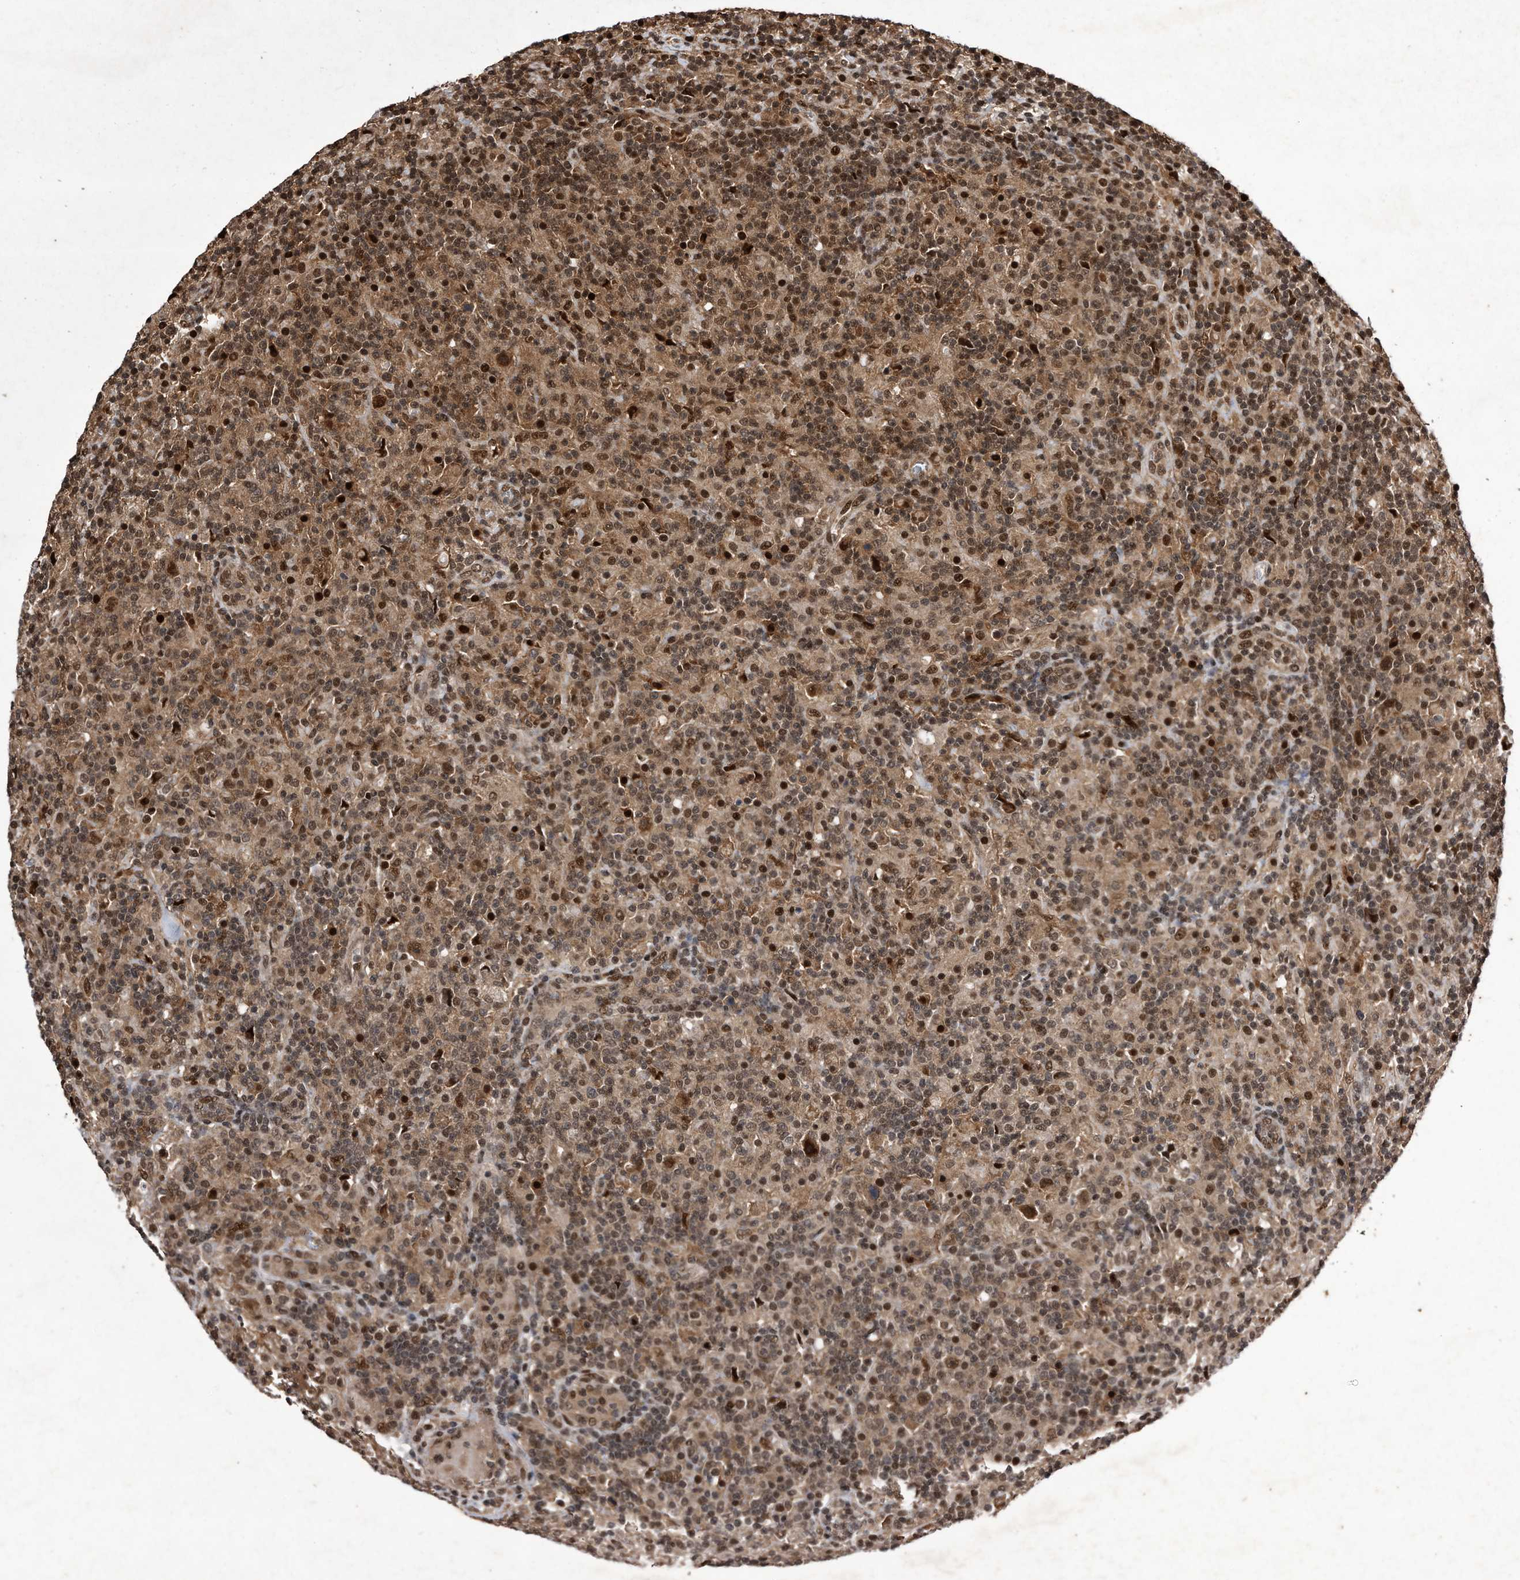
{"staining": {"intensity": "strong", "quantity": ">75%", "location": "cytoplasmic/membranous,nuclear"}, "tissue": "lymphoma", "cell_type": "Tumor cells", "image_type": "cancer", "snomed": [{"axis": "morphology", "description": "Hodgkin's disease, NOS"}, {"axis": "topography", "description": "Lymph node"}], "caption": "IHC staining of Hodgkin's disease, which exhibits high levels of strong cytoplasmic/membranous and nuclear expression in about >75% of tumor cells indicating strong cytoplasmic/membranous and nuclear protein staining. The staining was performed using DAB (brown) for protein detection and nuclei were counterstained in hematoxylin (blue).", "gene": "RAD23B", "patient": {"sex": "male", "age": 70}}